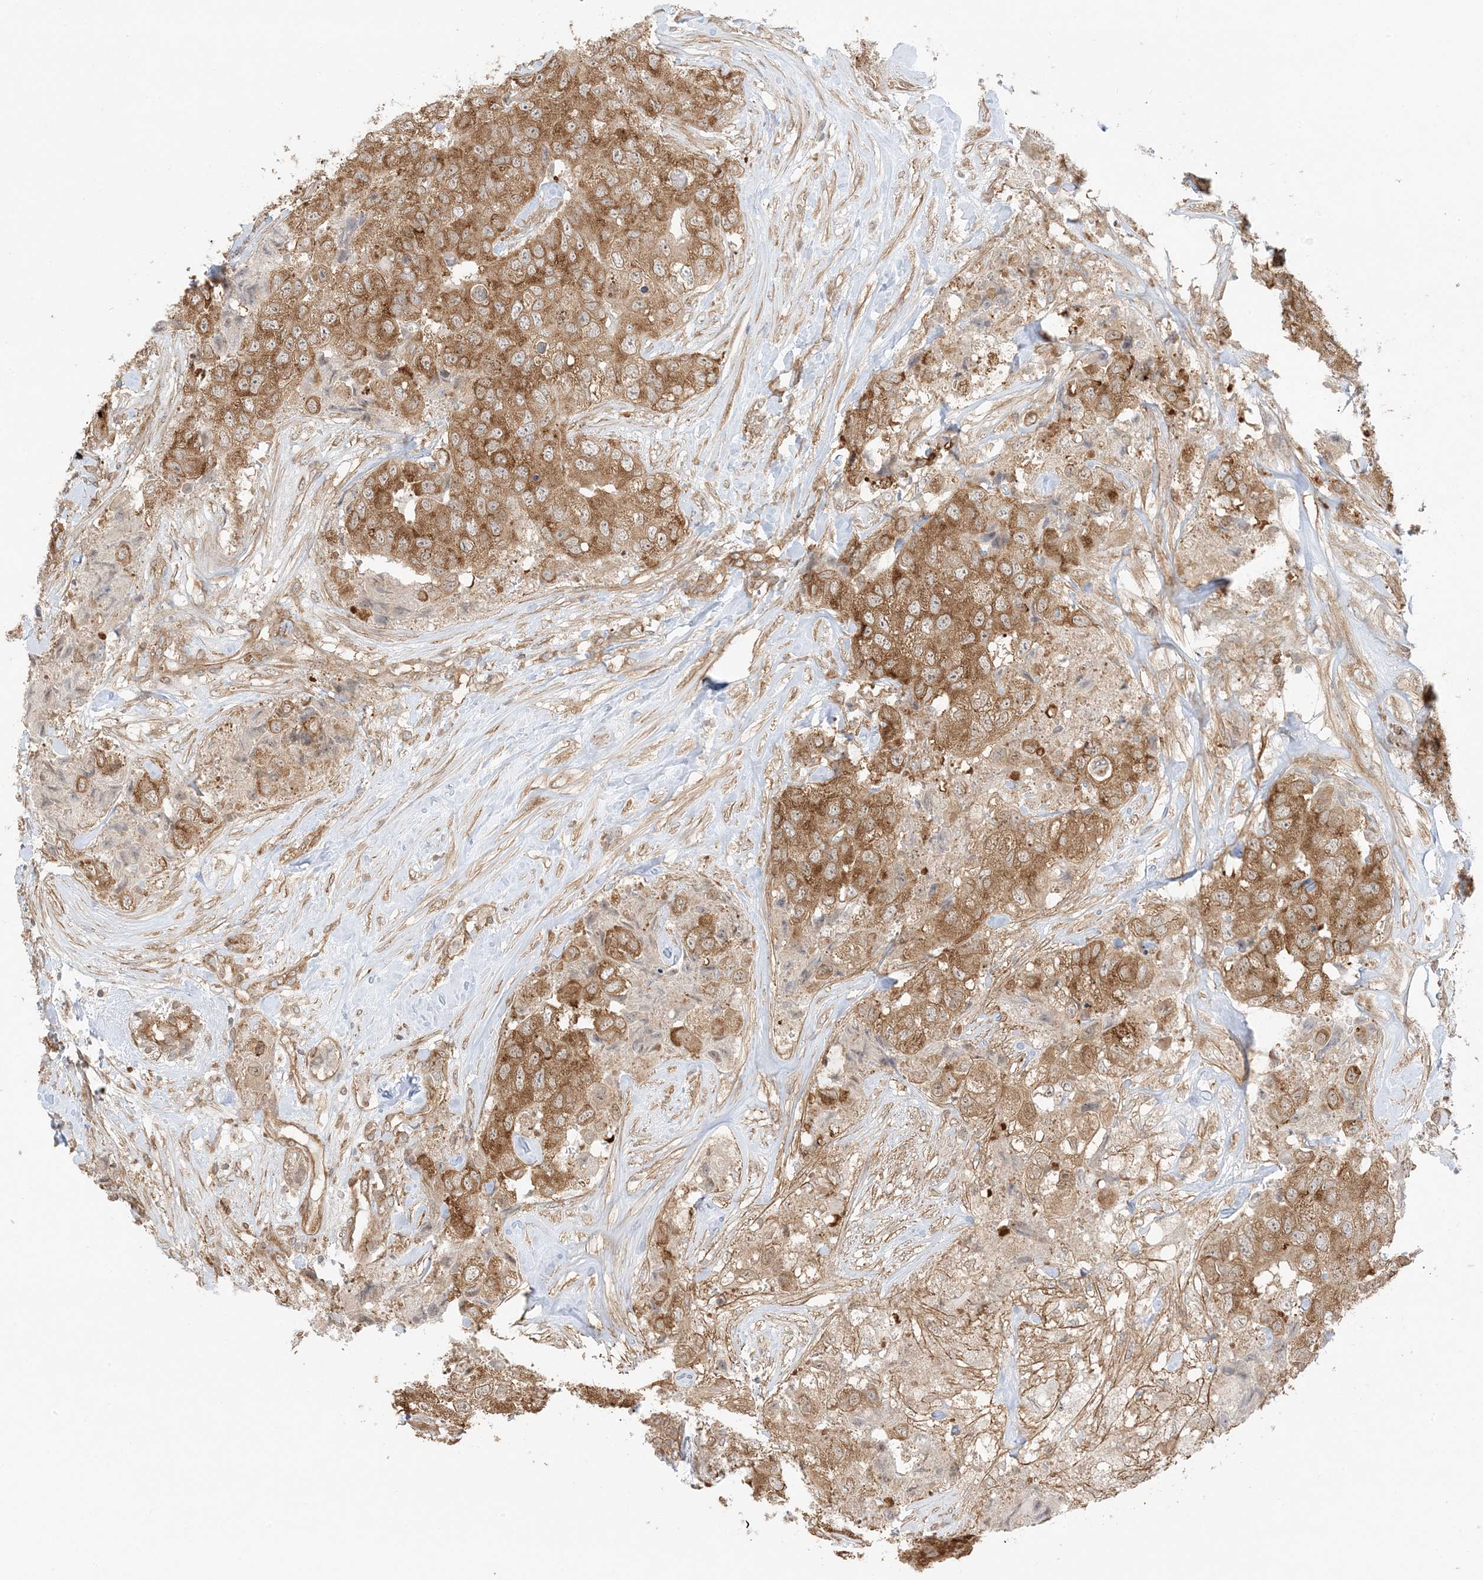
{"staining": {"intensity": "moderate", "quantity": ">75%", "location": "cytoplasmic/membranous"}, "tissue": "breast cancer", "cell_type": "Tumor cells", "image_type": "cancer", "snomed": [{"axis": "morphology", "description": "Duct carcinoma"}, {"axis": "topography", "description": "Breast"}], "caption": "Protein expression analysis of human breast cancer reveals moderate cytoplasmic/membranous expression in about >75% of tumor cells. (Stains: DAB in brown, nuclei in blue, Microscopy: brightfield microscopy at high magnification).", "gene": "UBAP2L", "patient": {"sex": "female", "age": 62}}